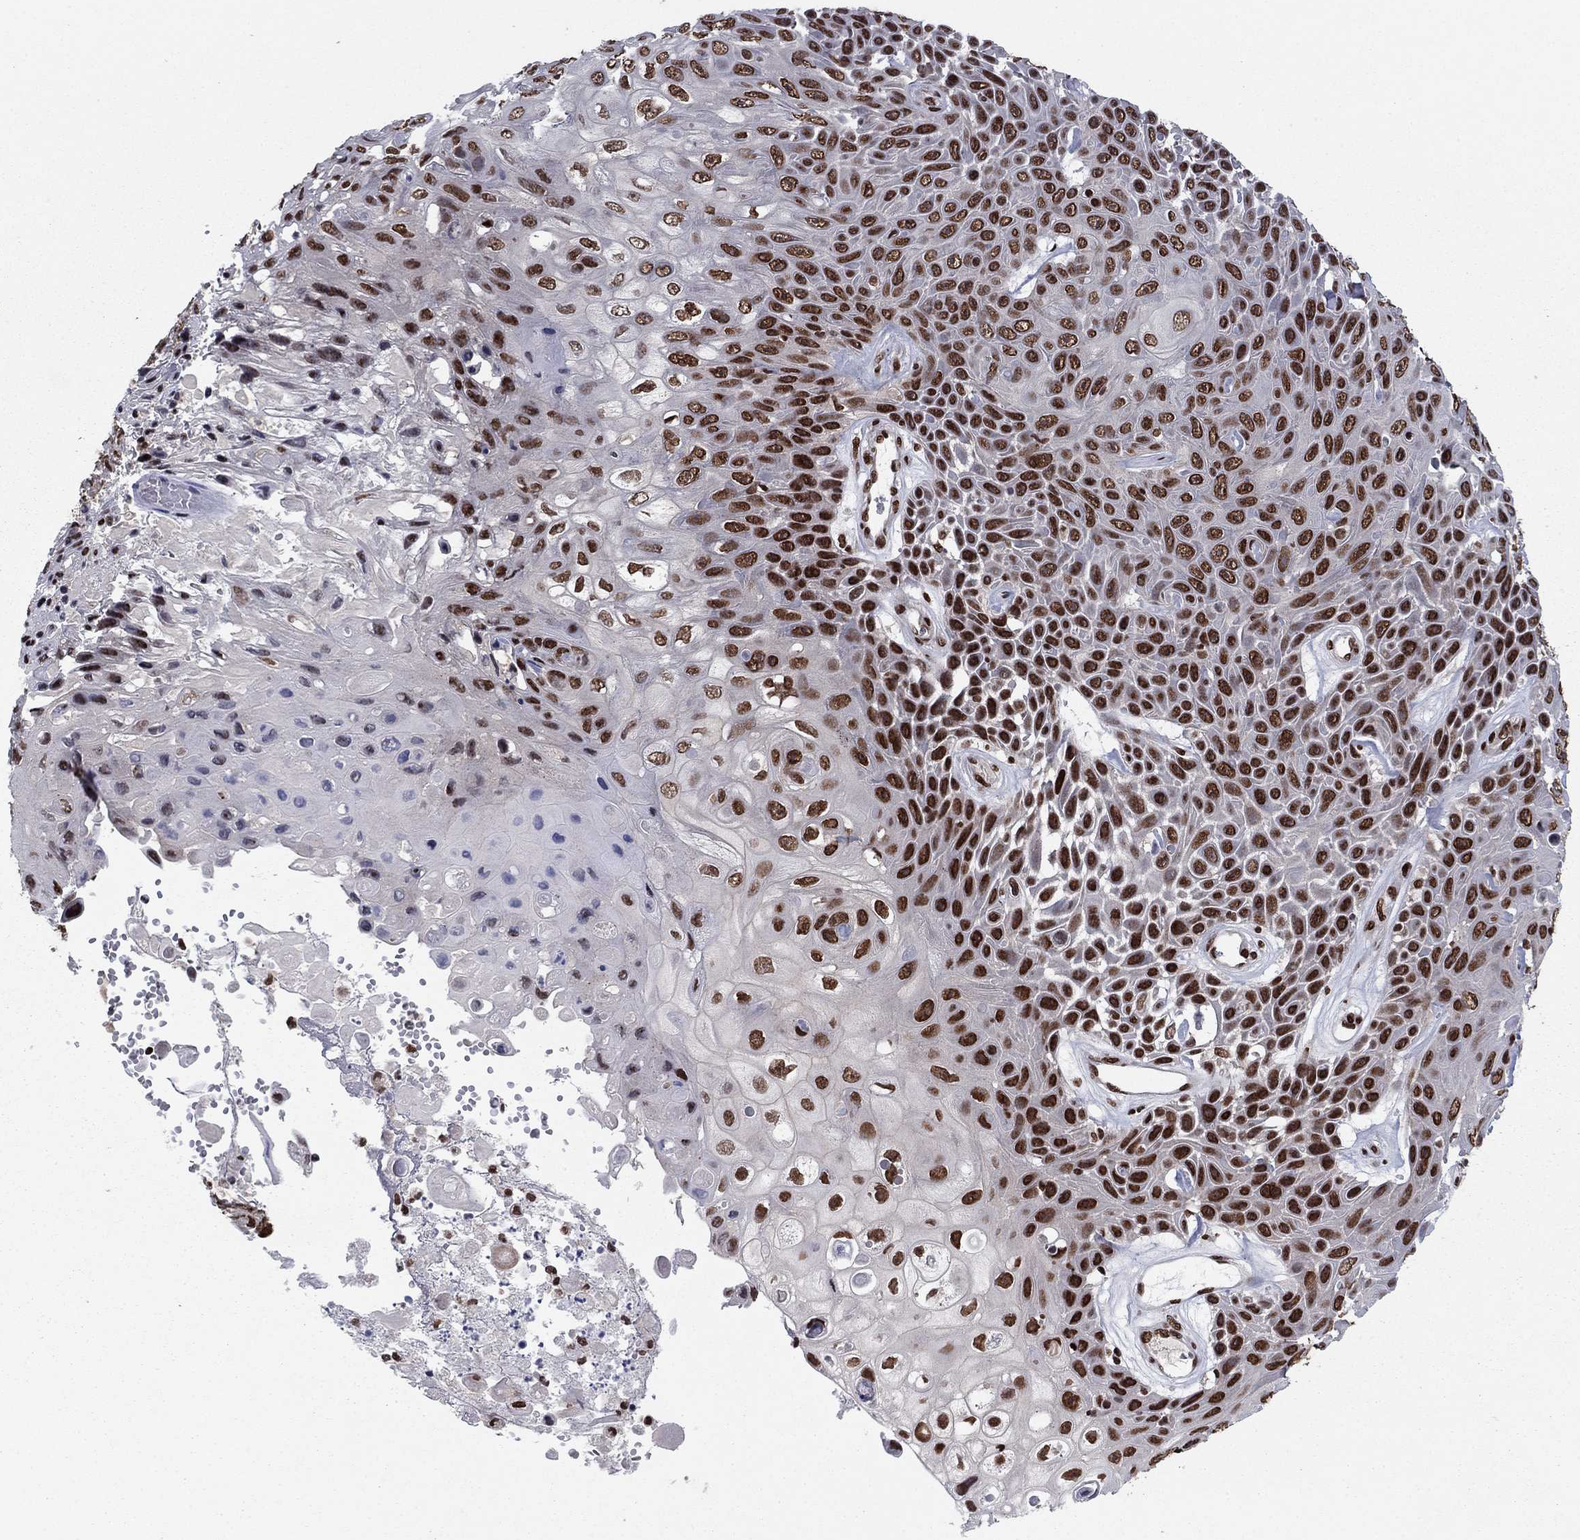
{"staining": {"intensity": "strong", "quantity": ">75%", "location": "nuclear"}, "tissue": "skin cancer", "cell_type": "Tumor cells", "image_type": "cancer", "snomed": [{"axis": "morphology", "description": "Squamous cell carcinoma, NOS"}, {"axis": "topography", "description": "Skin"}], "caption": "This is a micrograph of immunohistochemistry staining of skin cancer (squamous cell carcinoma), which shows strong positivity in the nuclear of tumor cells.", "gene": "USP54", "patient": {"sex": "male", "age": 82}}